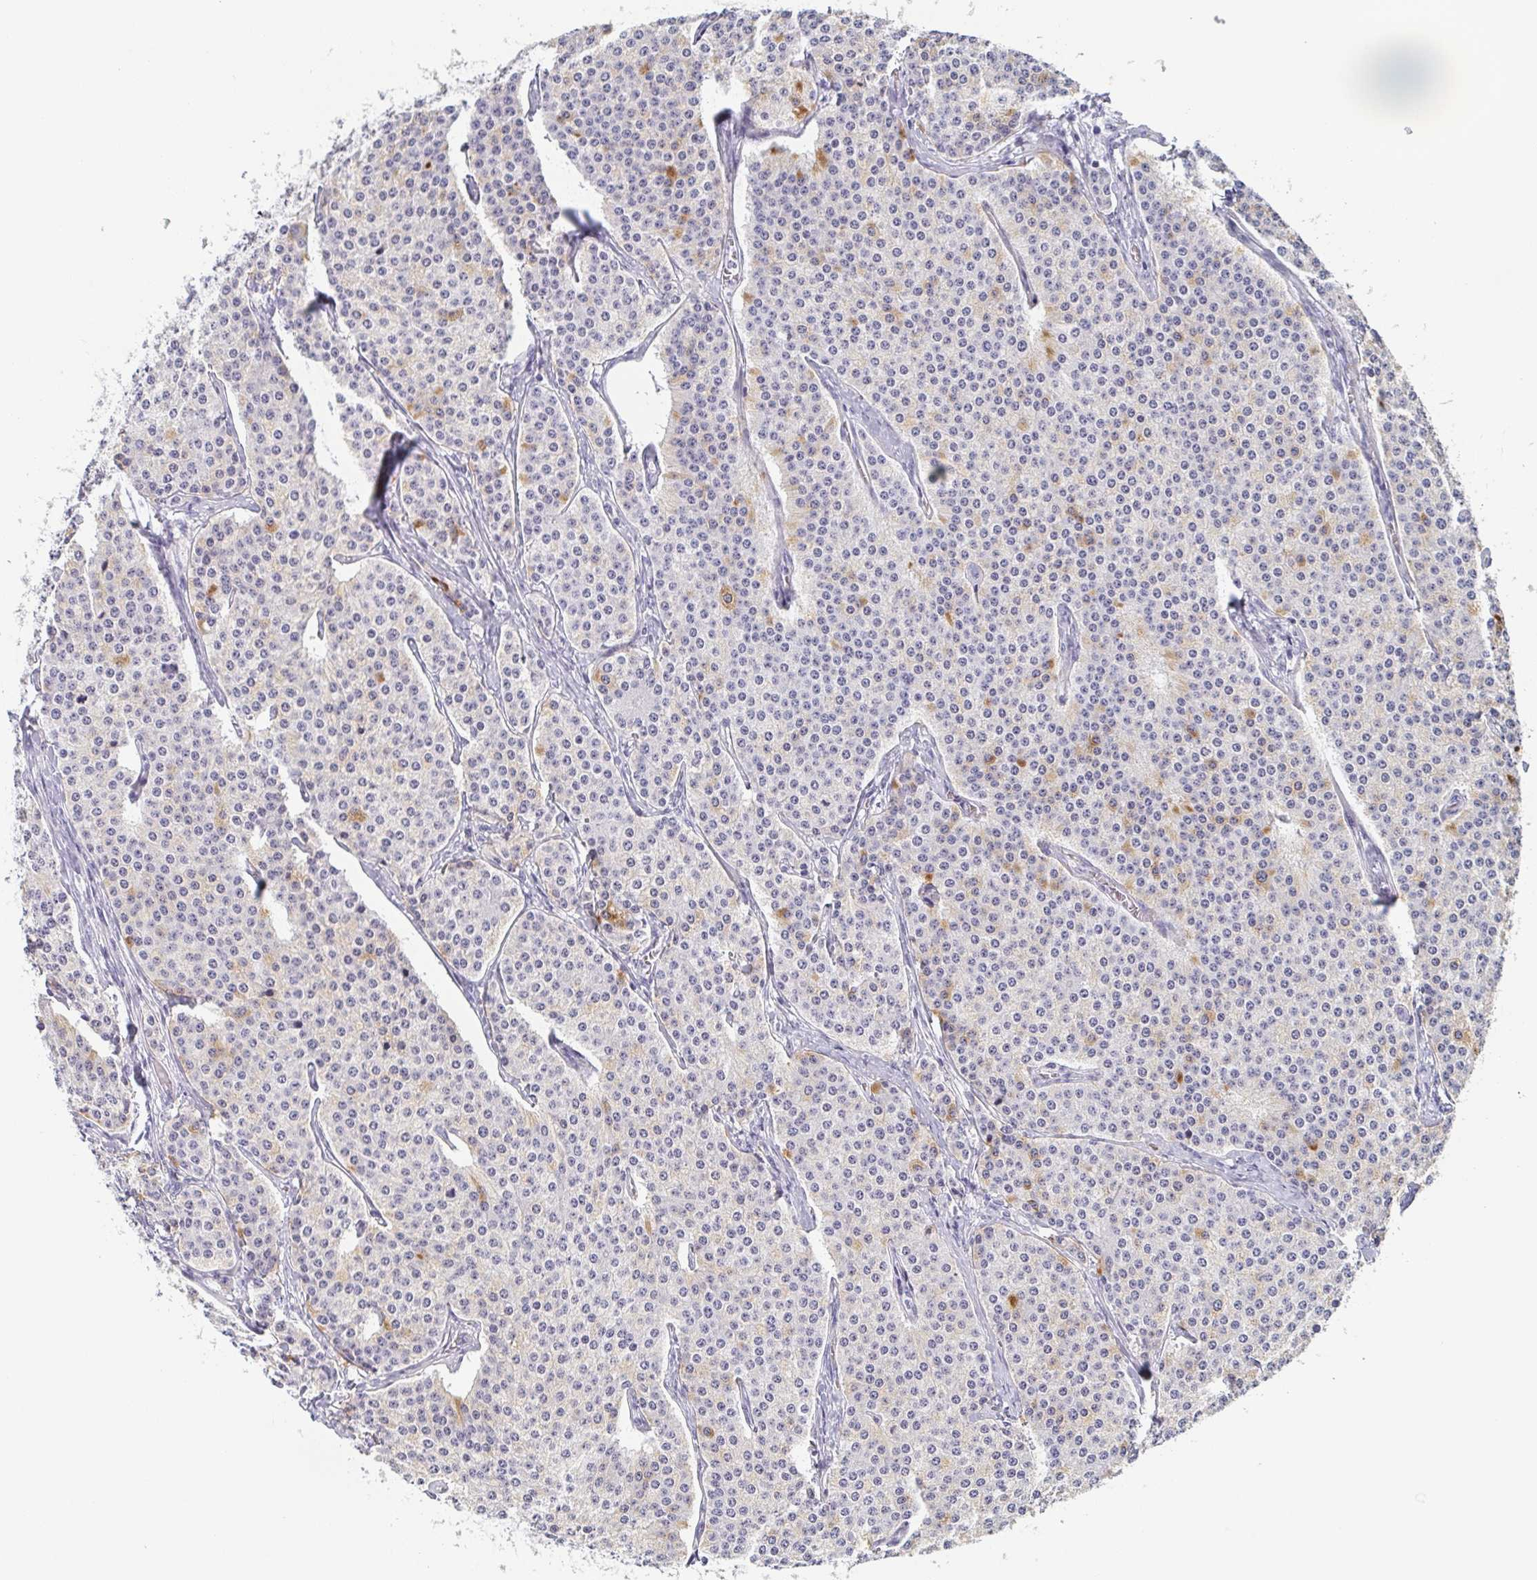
{"staining": {"intensity": "negative", "quantity": "none", "location": "none"}, "tissue": "carcinoid", "cell_type": "Tumor cells", "image_type": "cancer", "snomed": [{"axis": "morphology", "description": "Carcinoid, malignant, NOS"}, {"axis": "topography", "description": "Small intestine"}], "caption": "The micrograph displays no significant positivity in tumor cells of carcinoid. The staining was performed using DAB to visualize the protein expression in brown, while the nuclei were stained in blue with hematoxylin (Magnification: 20x).", "gene": "REG4", "patient": {"sex": "female", "age": 64}}